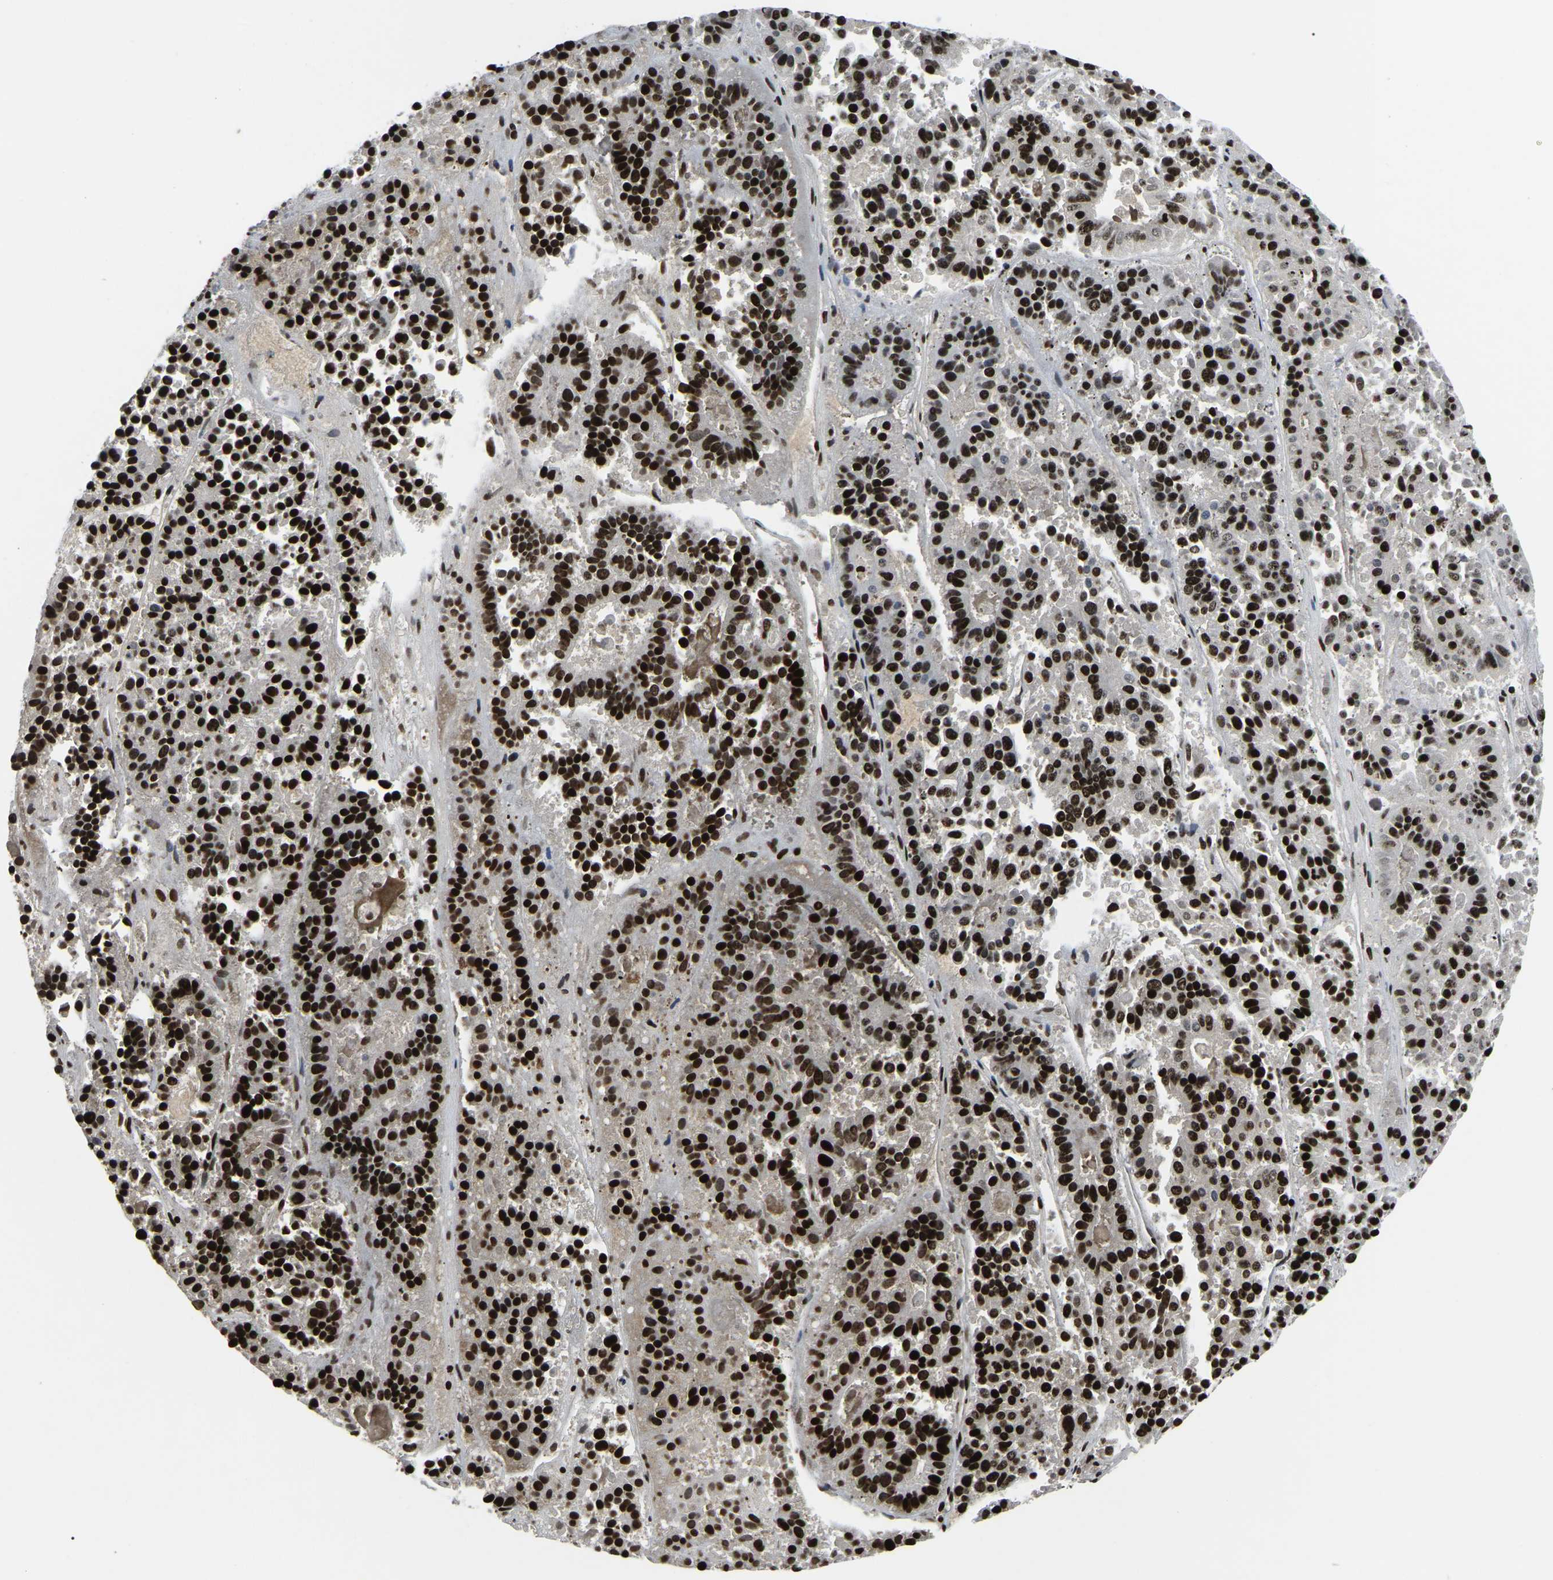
{"staining": {"intensity": "strong", "quantity": ">75%", "location": "nuclear"}, "tissue": "pancreatic cancer", "cell_type": "Tumor cells", "image_type": "cancer", "snomed": [{"axis": "morphology", "description": "Adenocarcinoma, NOS"}, {"axis": "topography", "description": "Pancreas"}], "caption": "Protein expression analysis of human pancreatic cancer reveals strong nuclear expression in about >75% of tumor cells. Nuclei are stained in blue.", "gene": "LRRC61", "patient": {"sex": "male", "age": 50}}